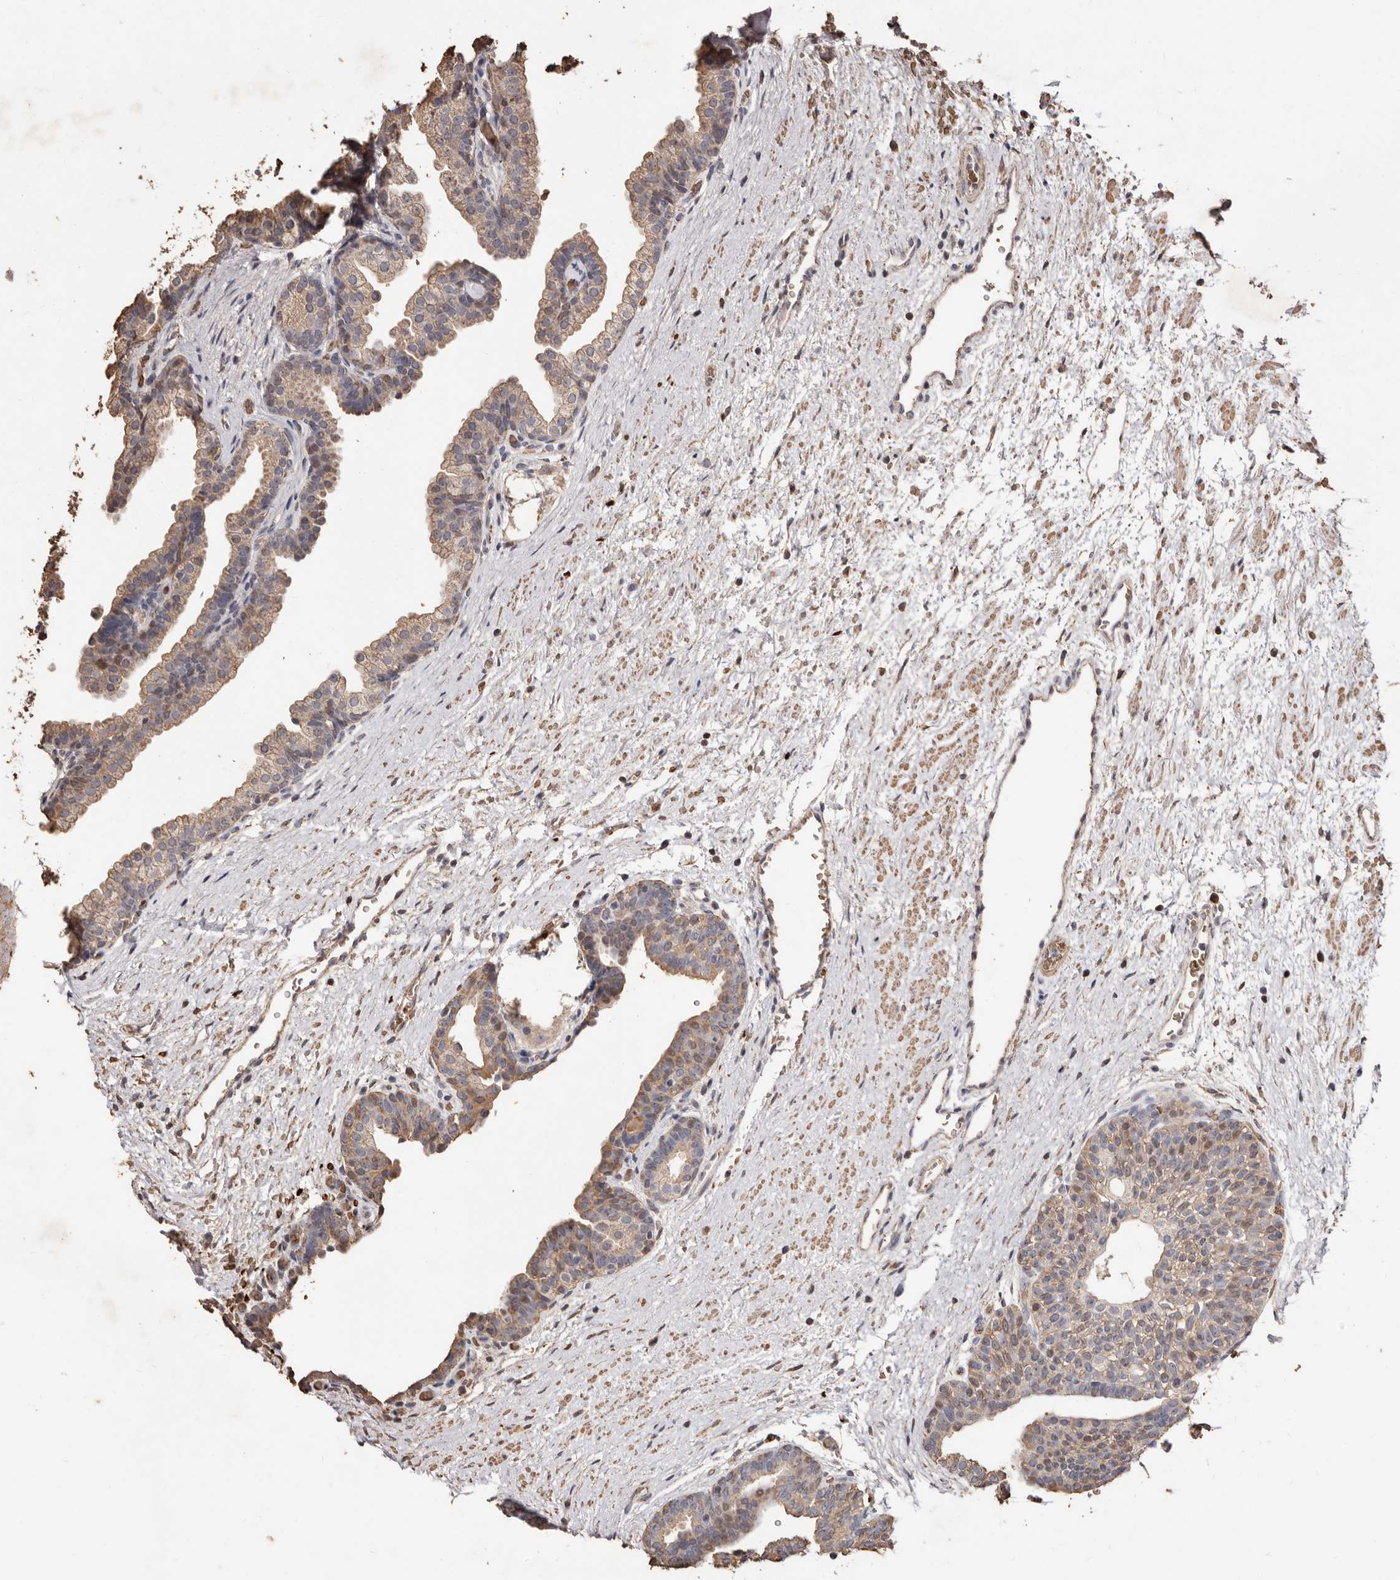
{"staining": {"intensity": "moderate", "quantity": "25%-75%", "location": "cytoplasmic/membranous"}, "tissue": "prostate", "cell_type": "Glandular cells", "image_type": "normal", "snomed": [{"axis": "morphology", "description": "Normal tissue, NOS"}, {"axis": "topography", "description": "Prostate"}], "caption": "Immunohistochemistry staining of benign prostate, which exhibits medium levels of moderate cytoplasmic/membranous positivity in approximately 25%-75% of glandular cells indicating moderate cytoplasmic/membranous protein staining. The staining was performed using DAB (3,3'-diaminobenzidine) (brown) for protein detection and nuclei were counterstained in hematoxylin (blue).", "gene": "GRAMD2A", "patient": {"sex": "male", "age": 48}}